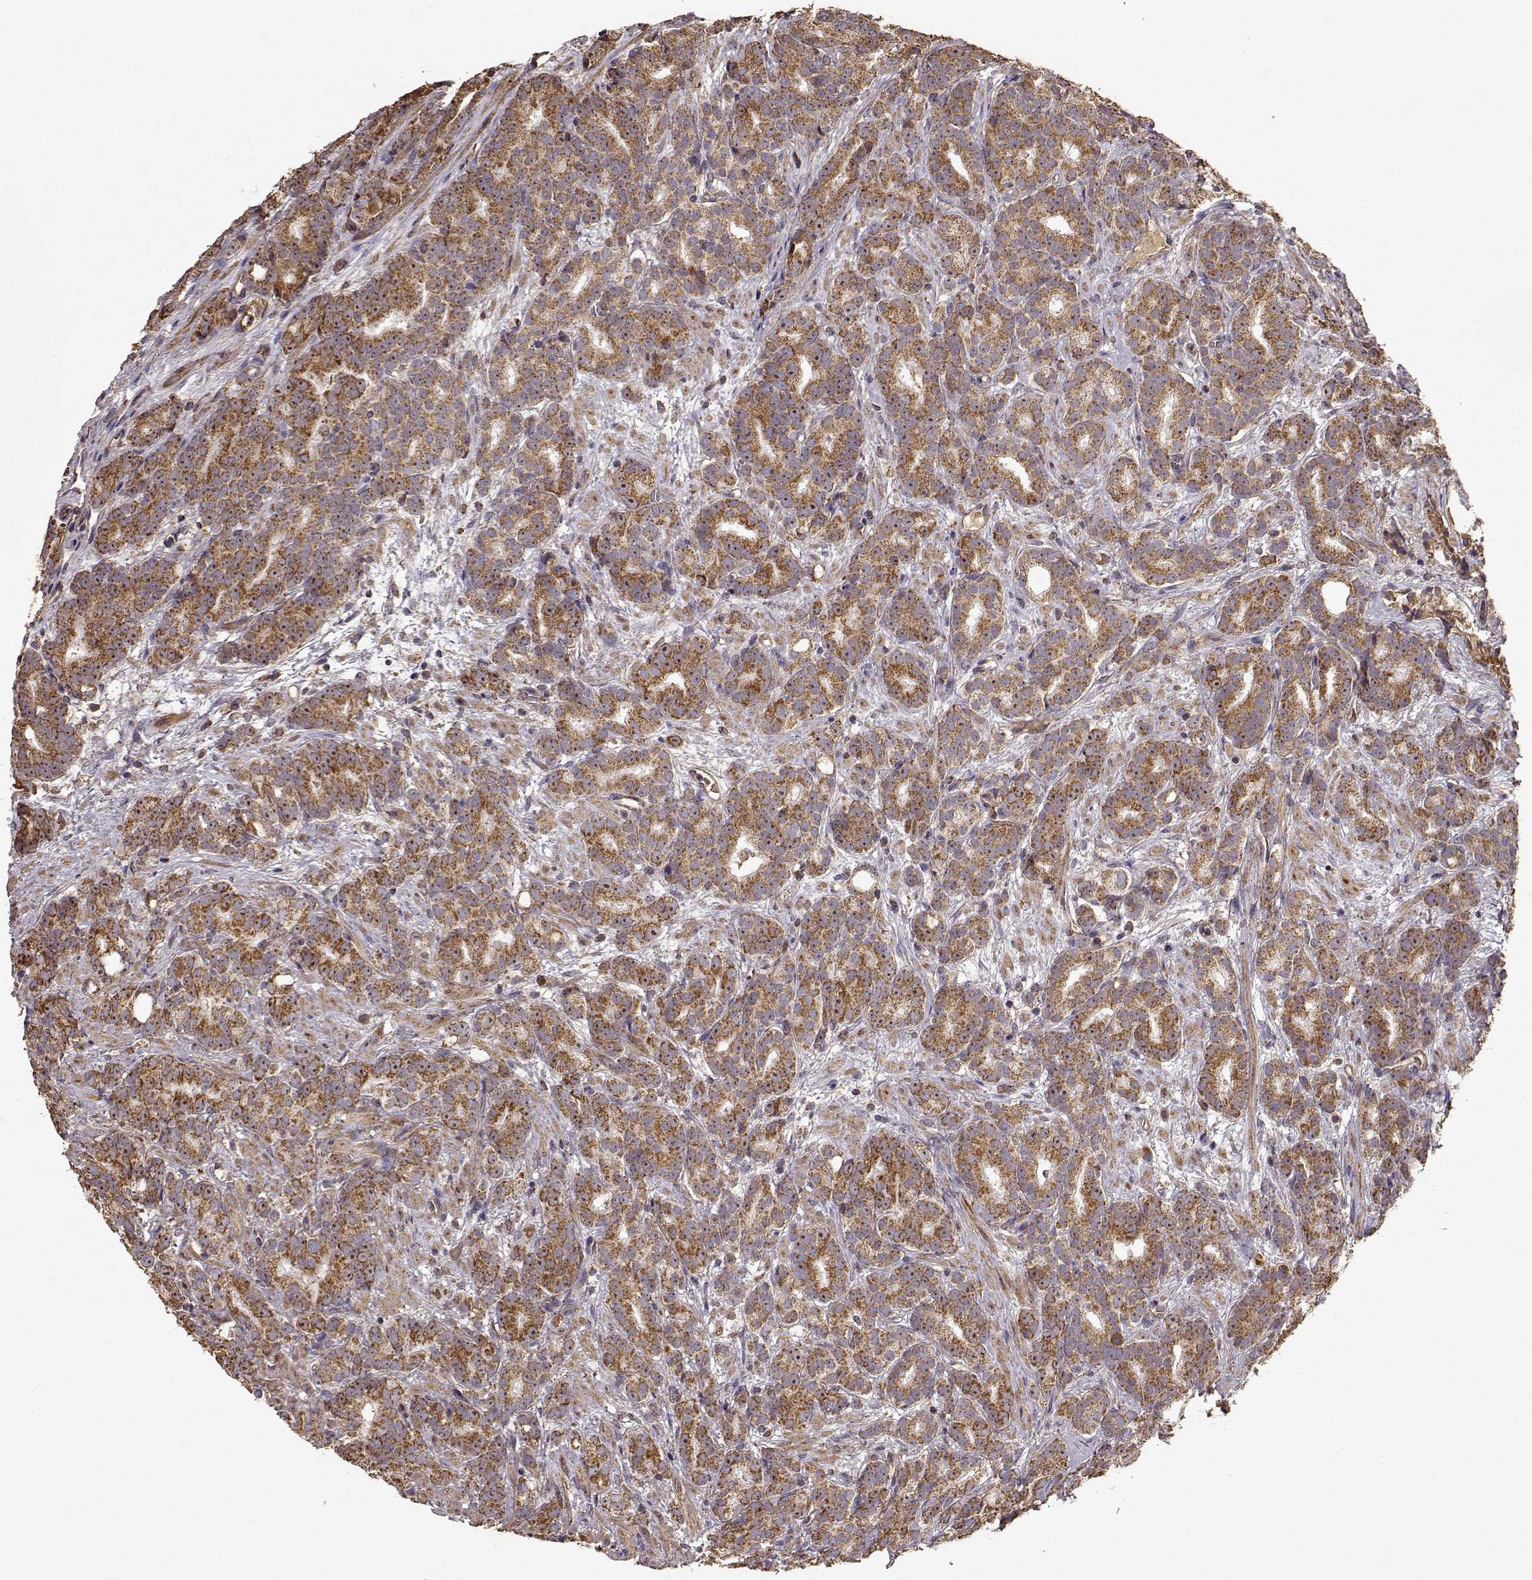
{"staining": {"intensity": "strong", "quantity": ">75%", "location": "cytoplasmic/membranous,nuclear"}, "tissue": "prostate cancer", "cell_type": "Tumor cells", "image_type": "cancer", "snomed": [{"axis": "morphology", "description": "Adenocarcinoma, High grade"}, {"axis": "topography", "description": "Prostate"}], "caption": "Immunohistochemistry (IHC) image of neoplastic tissue: human prostate cancer (high-grade adenocarcinoma) stained using immunohistochemistry reveals high levels of strong protein expression localized specifically in the cytoplasmic/membranous and nuclear of tumor cells, appearing as a cytoplasmic/membranous and nuclear brown color.", "gene": "PTGES2", "patient": {"sex": "male", "age": 90}}